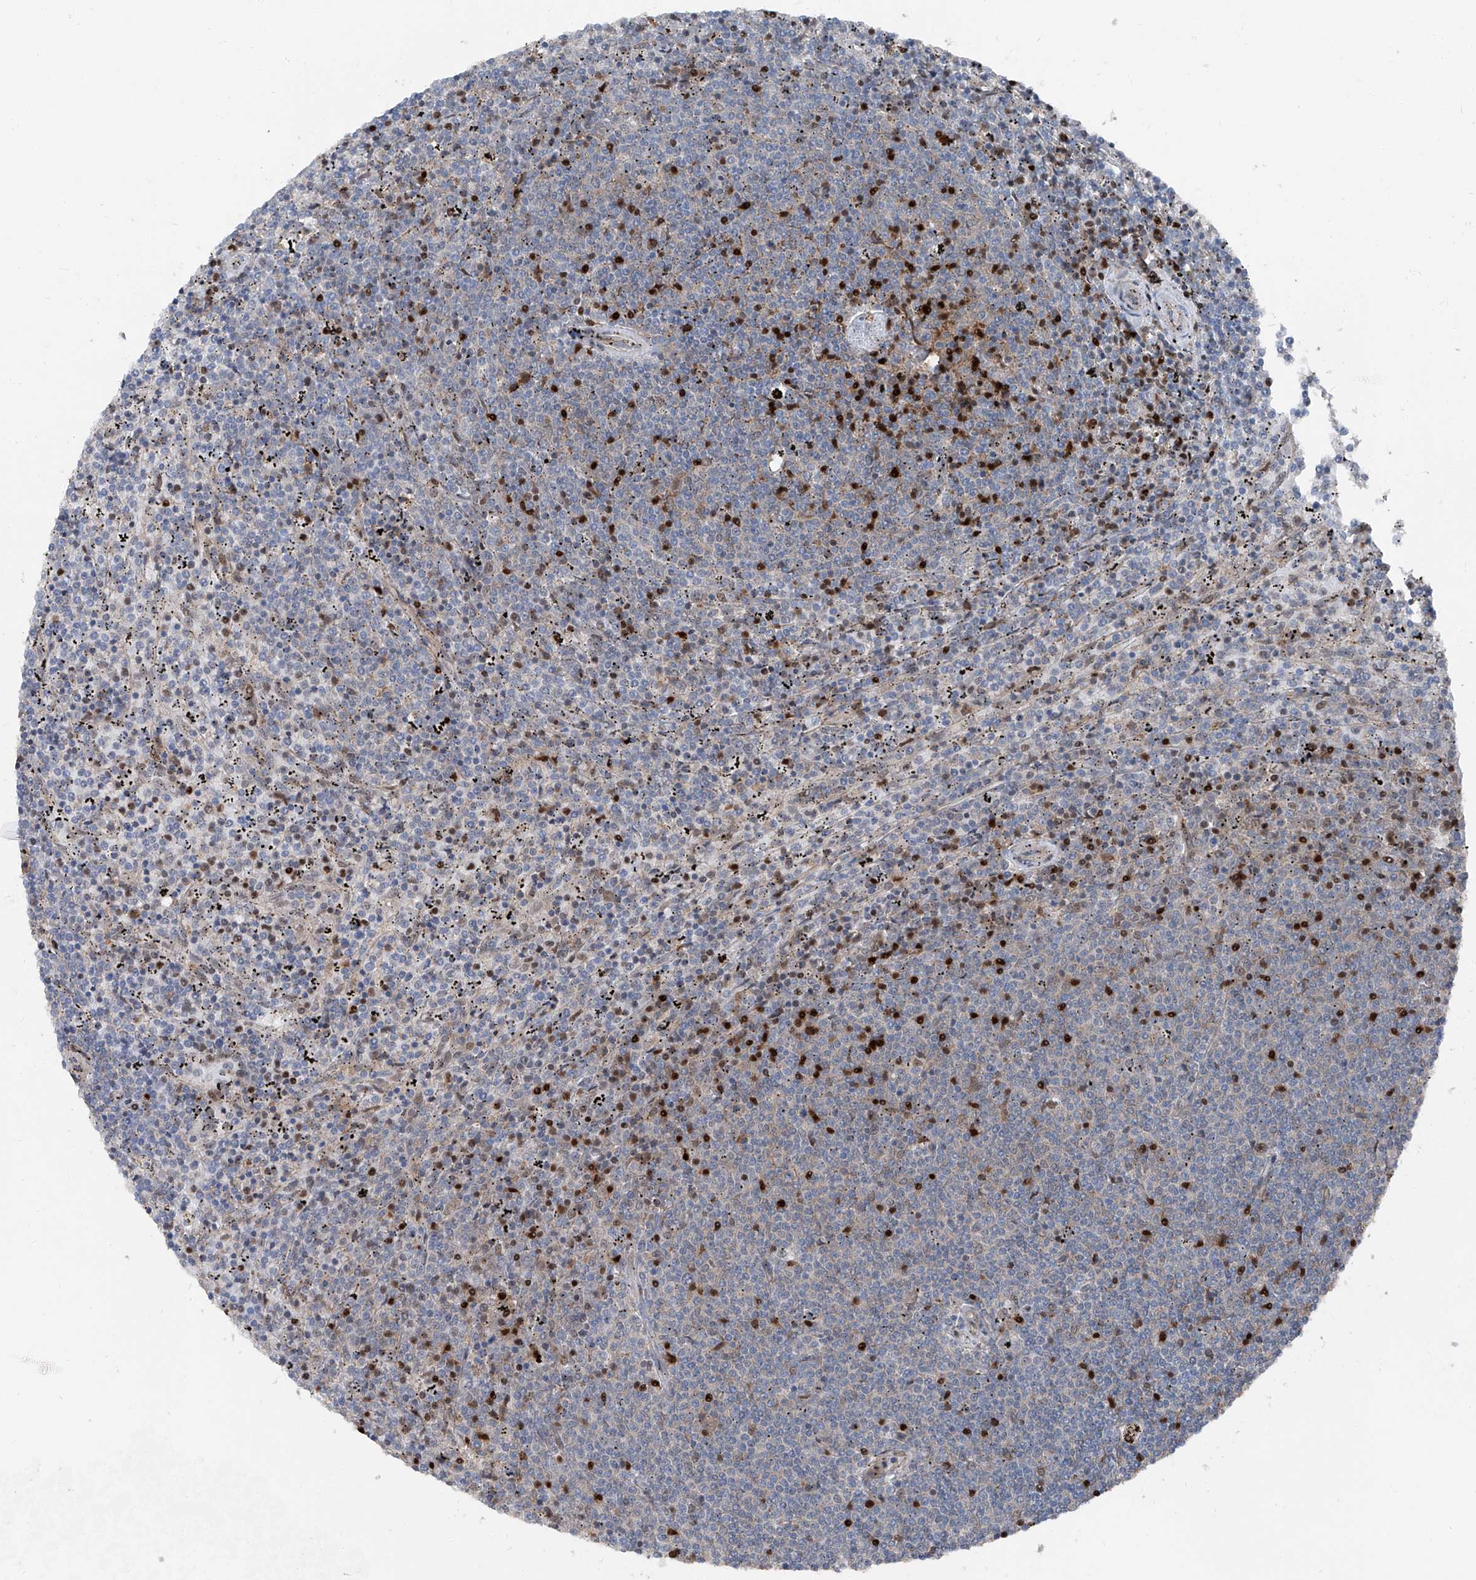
{"staining": {"intensity": "strong", "quantity": "<25%", "location": "nuclear"}, "tissue": "lymphoma", "cell_type": "Tumor cells", "image_type": "cancer", "snomed": [{"axis": "morphology", "description": "Malignant lymphoma, non-Hodgkin's type, Low grade"}, {"axis": "topography", "description": "Spleen"}], "caption": "This histopathology image displays lymphoma stained with IHC to label a protein in brown. The nuclear of tumor cells show strong positivity for the protein. Nuclei are counter-stained blue.", "gene": "FKBP5", "patient": {"sex": "female", "age": 50}}